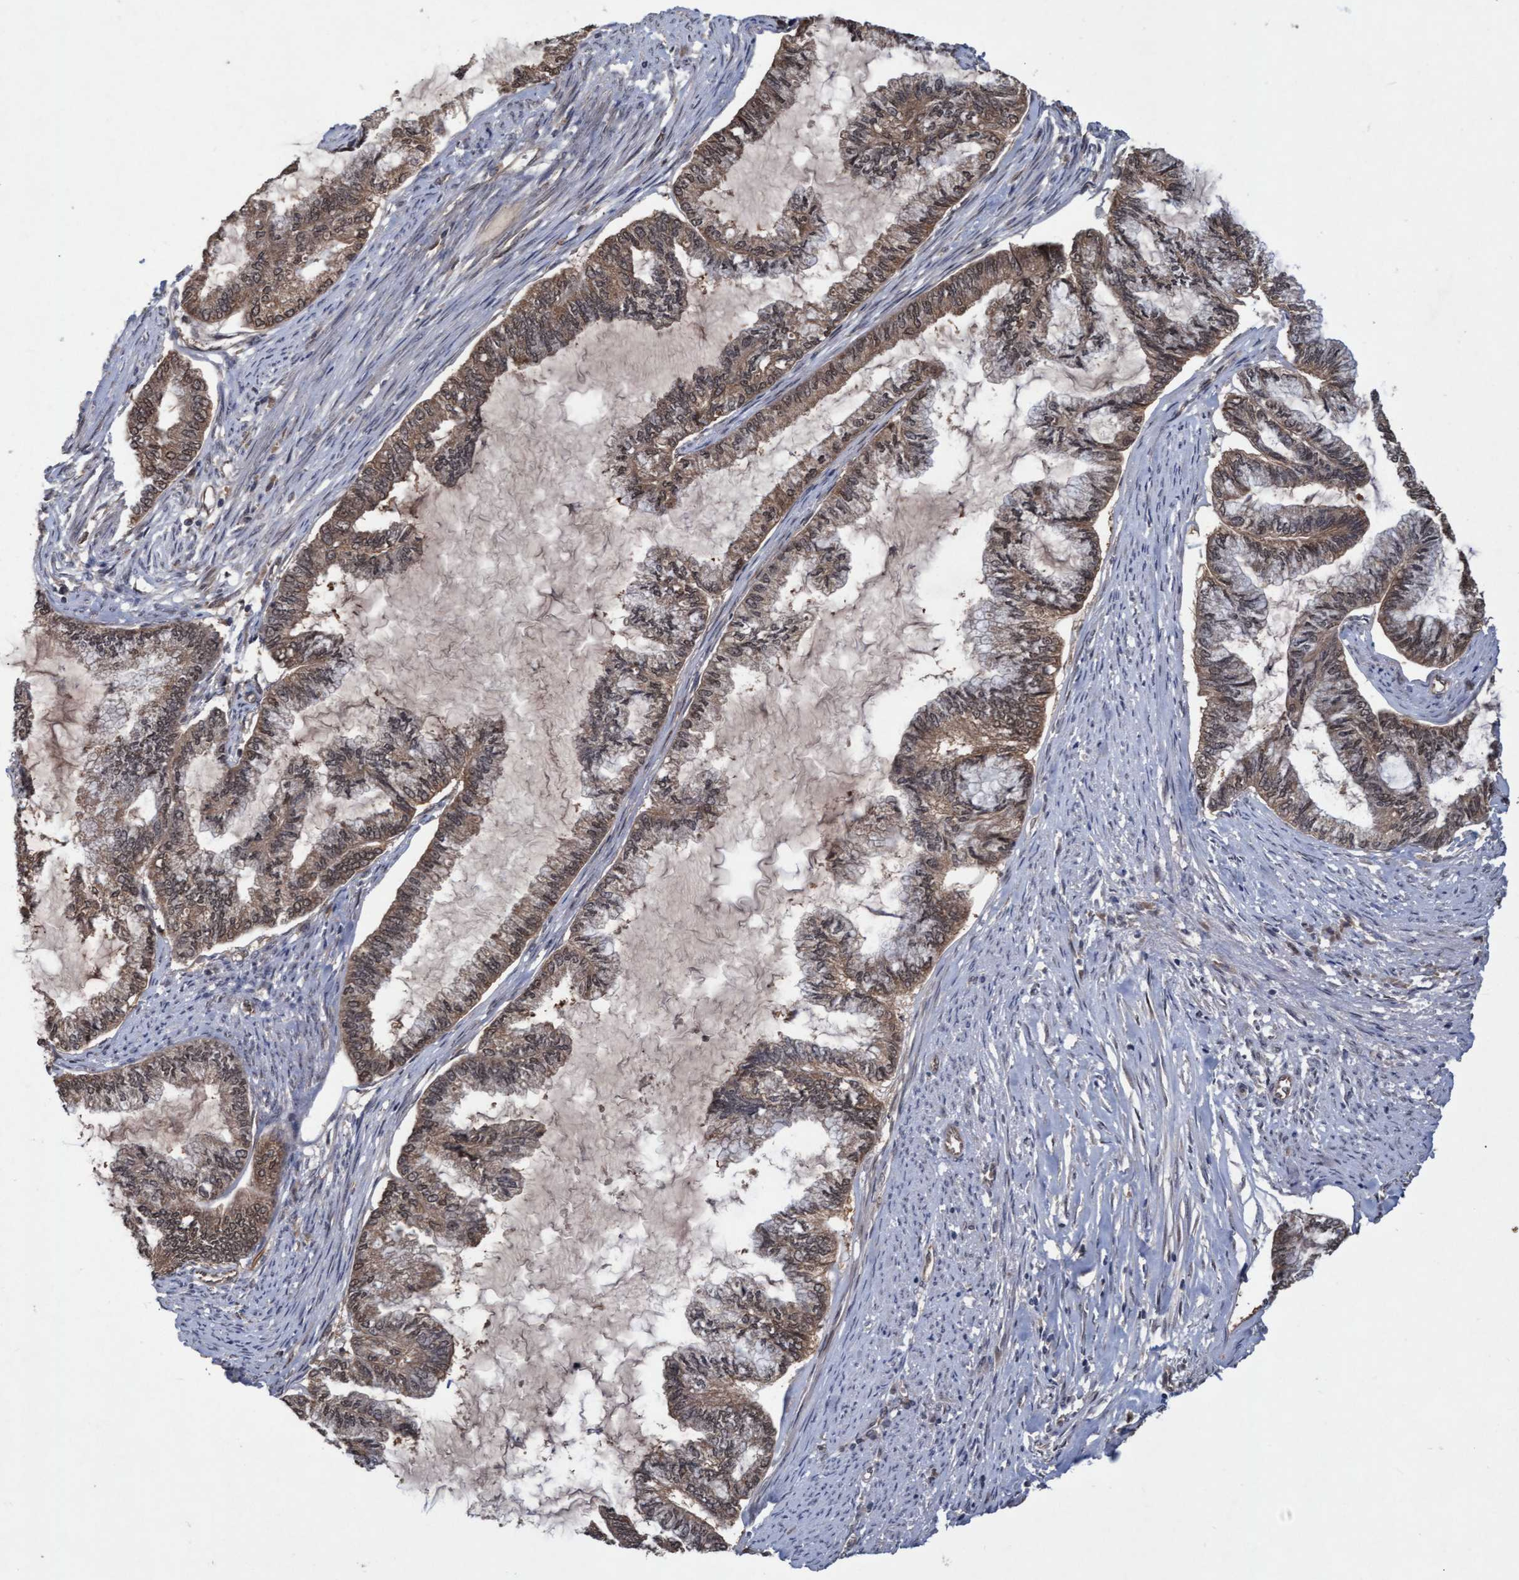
{"staining": {"intensity": "weak", "quantity": "25%-75%", "location": "cytoplasmic/membranous,nuclear"}, "tissue": "endometrial cancer", "cell_type": "Tumor cells", "image_type": "cancer", "snomed": [{"axis": "morphology", "description": "Adenocarcinoma, NOS"}, {"axis": "topography", "description": "Endometrium"}], "caption": "Endometrial cancer (adenocarcinoma) tissue displays weak cytoplasmic/membranous and nuclear expression in about 25%-75% of tumor cells The protein of interest is stained brown, and the nuclei are stained in blue (DAB (3,3'-diaminobenzidine) IHC with brightfield microscopy, high magnification).", "gene": "PSMB6", "patient": {"sex": "female", "age": 86}}